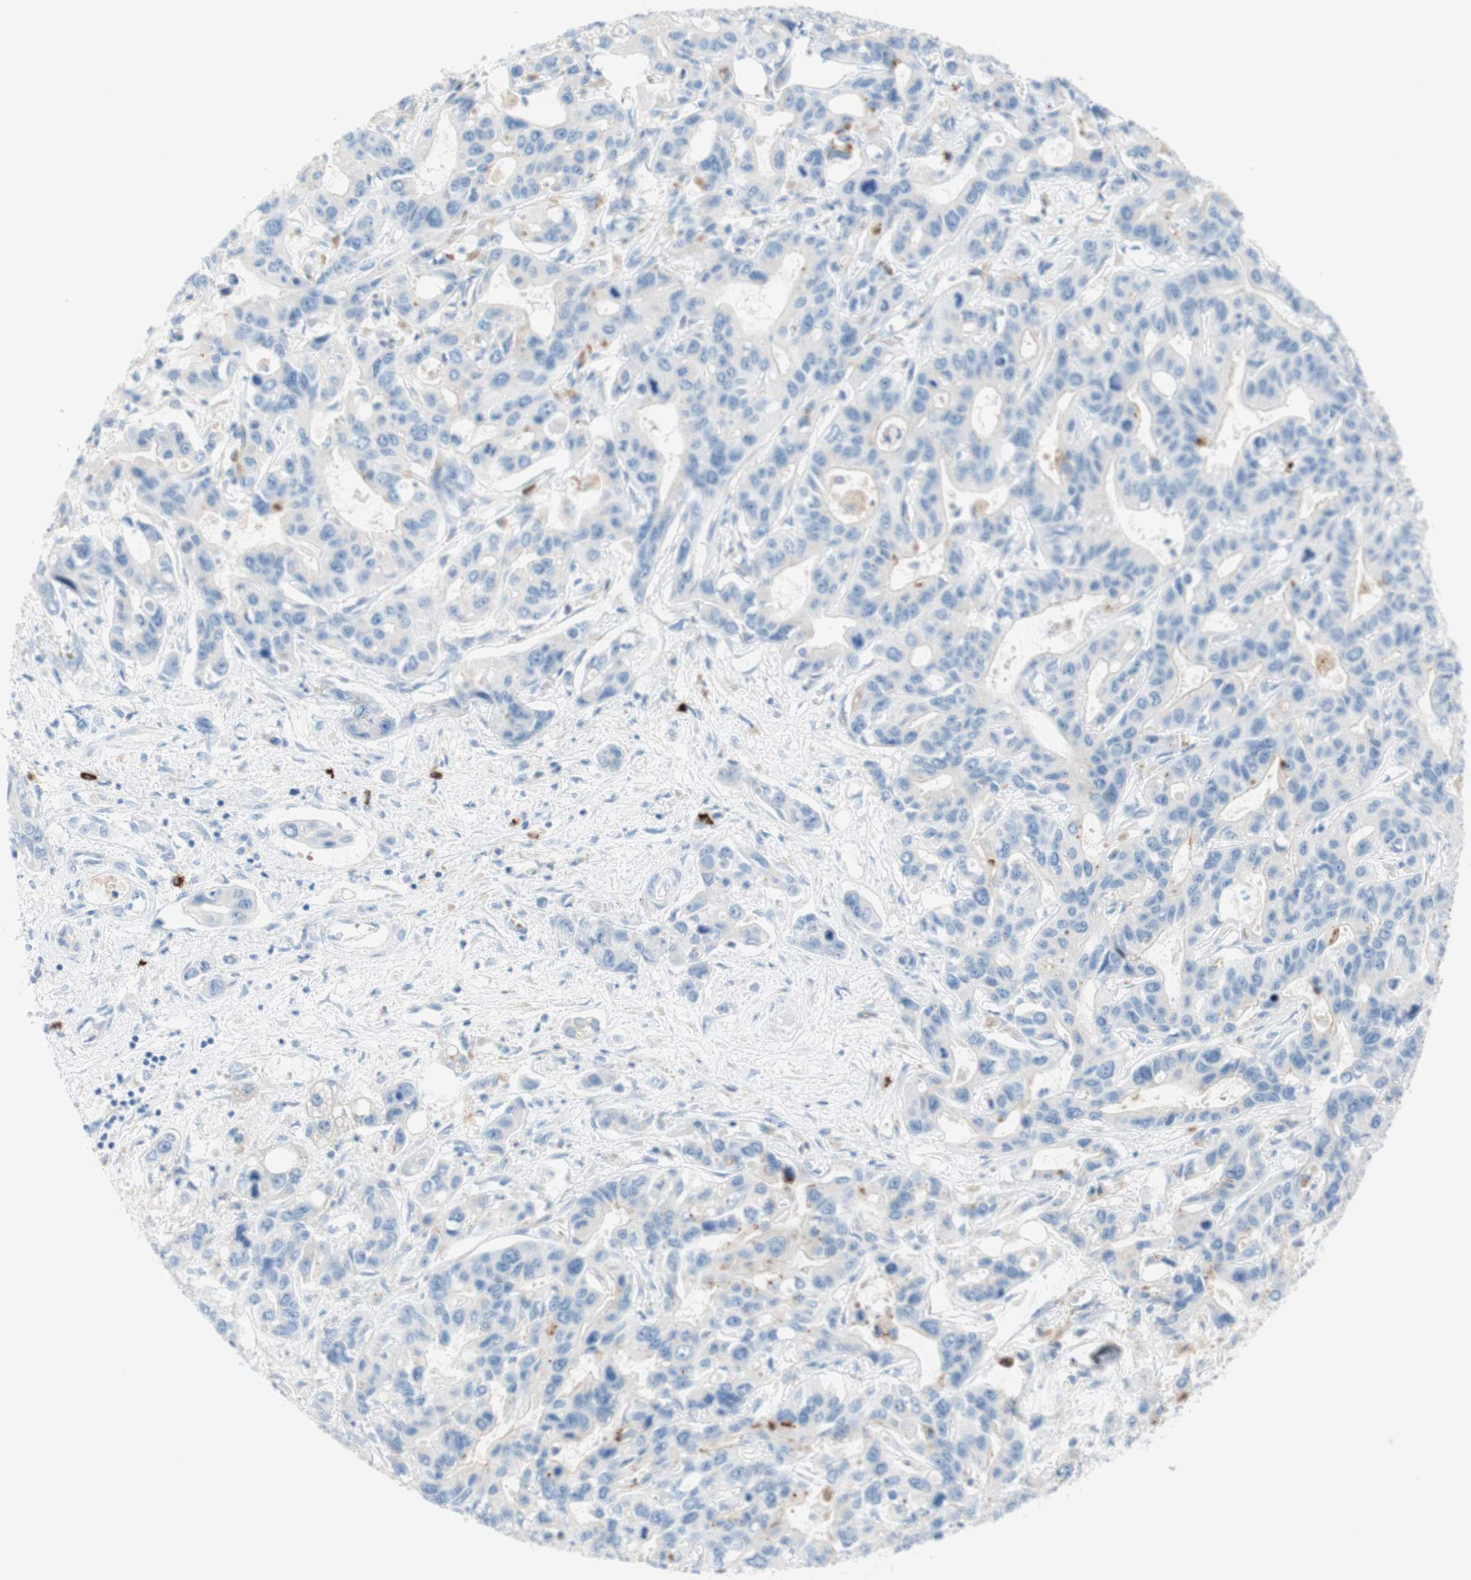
{"staining": {"intensity": "negative", "quantity": "none", "location": "none"}, "tissue": "liver cancer", "cell_type": "Tumor cells", "image_type": "cancer", "snomed": [{"axis": "morphology", "description": "Cholangiocarcinoma"}, {"axis": "topography", "description": "Liver"}], "caption": "Tumor cells are negative for brown protein staining in cholangiocarcinoma (liver). Nuclei are stained in blue.", "gene": "CEACAM1", "patient": {"sex": "female", "age": 65}}